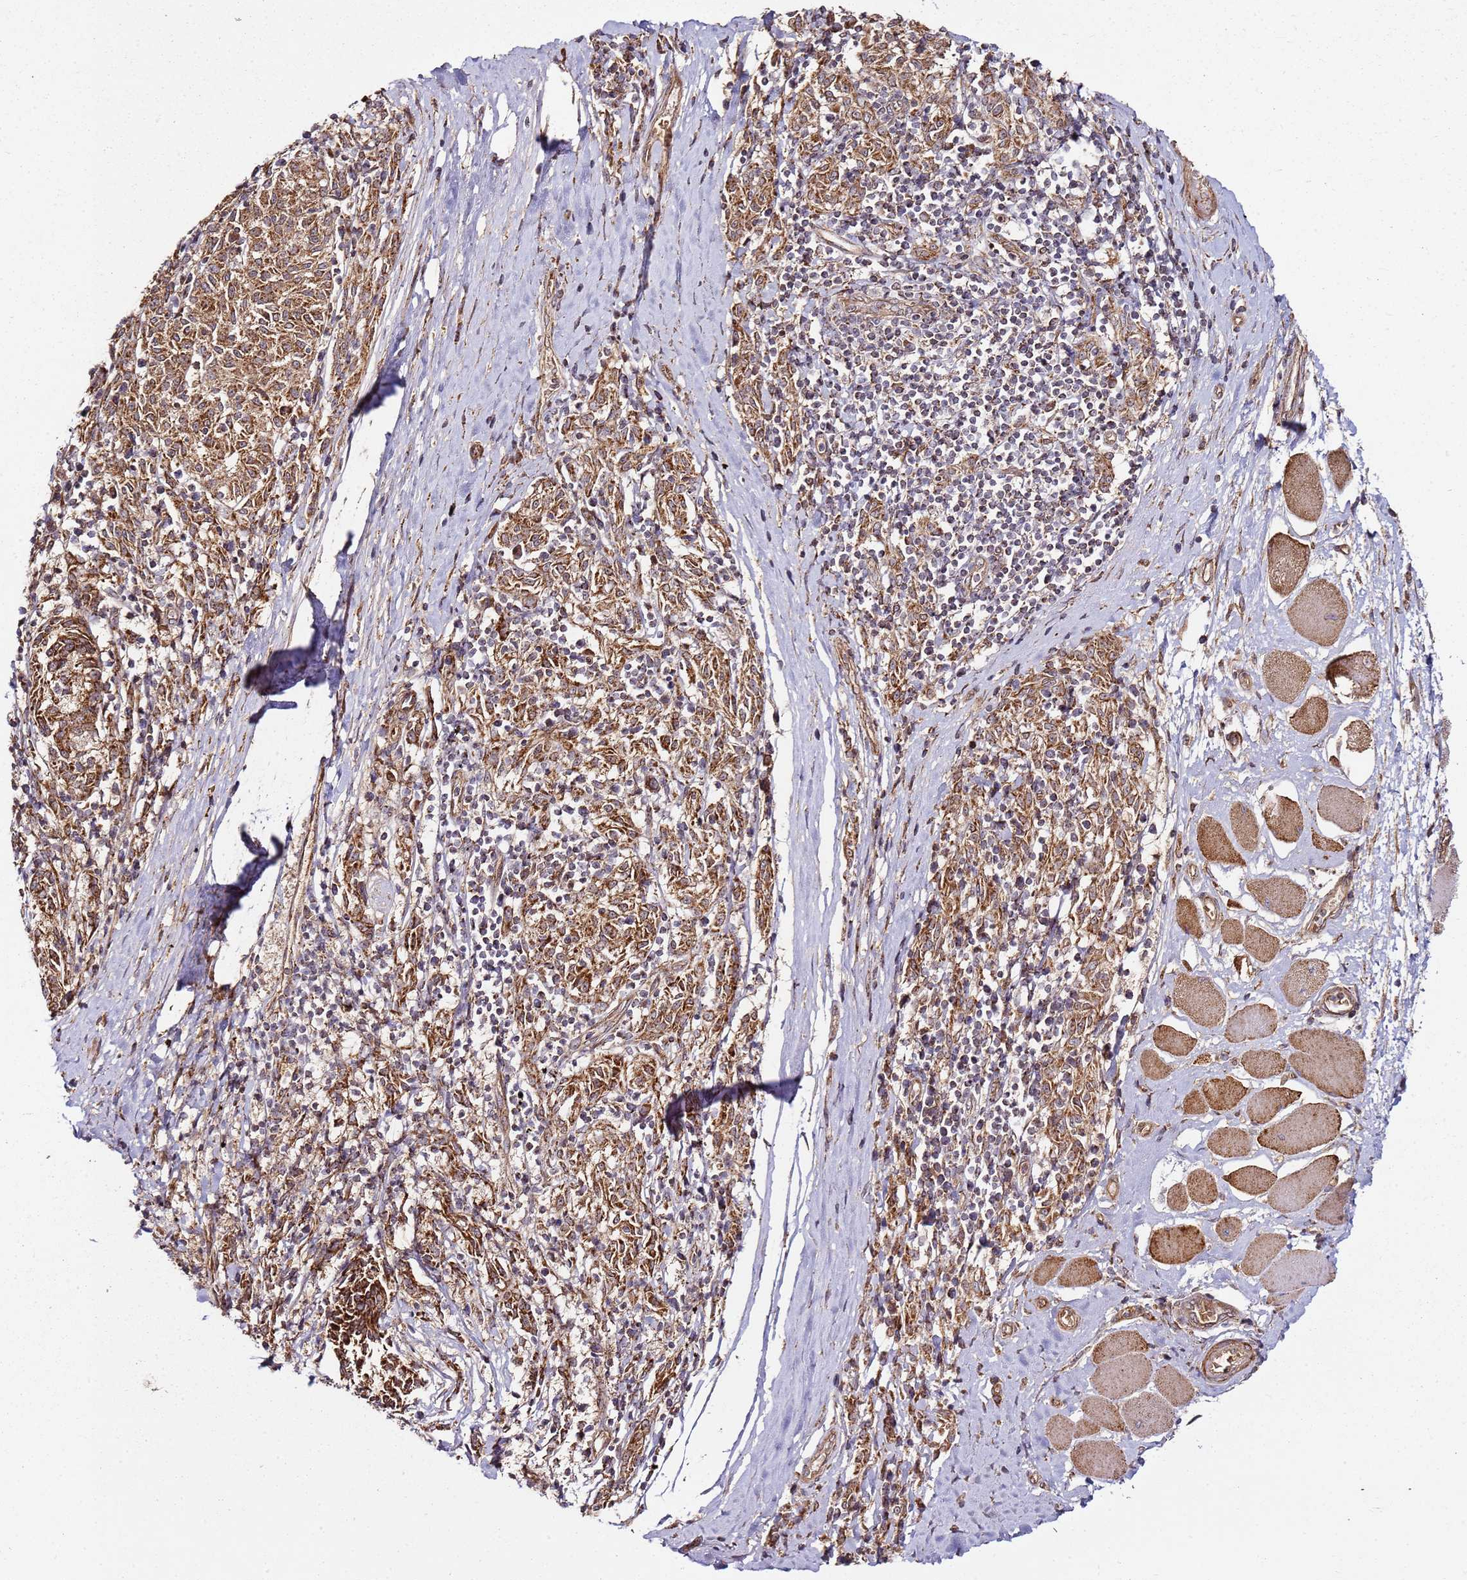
{"staining": {"intensity": "strong", "quantity": ">75%", "location": "cytoplasmic/membranous"}, "tissue": "melanoma", "cell_type": "Tumor cells", "image_type": "cancer", "snomed": [{"axis": "morphology", "description": "Malignant melanoma, NOS"}, {"axis": "topography", "description": "Skin"}], "caption": "High-power microscopy captured an immunohistochemistry (IHC) histopathology image of malignant melanoma, revealing strong cytoplasmic/membranous staining in approximately >75% of tumor cells.", "gene": "TM2D2", "patient": {"sex": "female", "age": 72}}